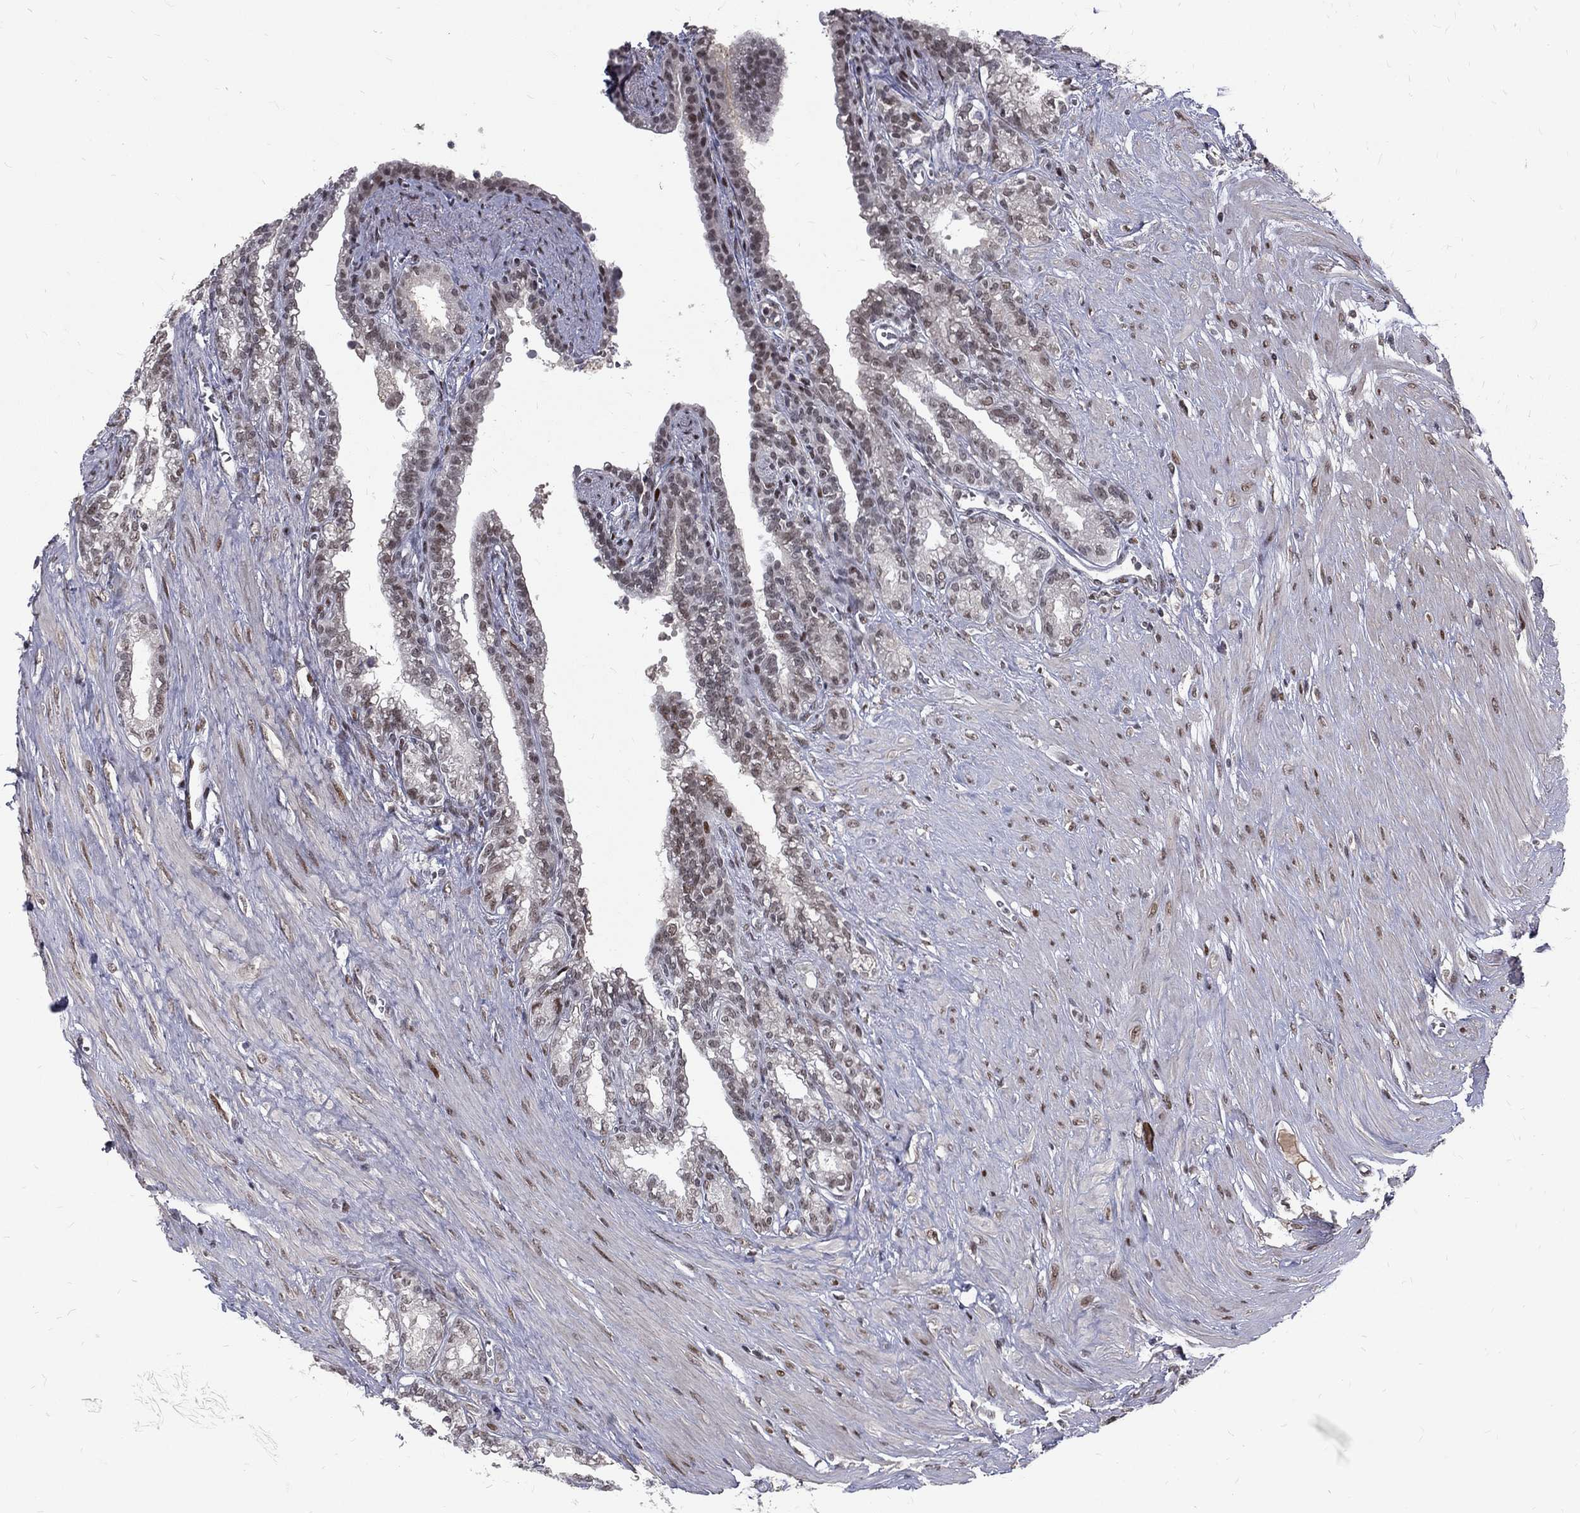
{"staining": {"intensity": "moderate", "quantity": "<25%", "location": "nuclear"}, "tissue": "seminal vesicle", "cell_type": "Glandular cells", "image_type": "normal", "snomed": [{"axis": "morphology", "description": "Normal tissue, NOS"}, {"axis": "morphology", "description": "Urothelial carcinoma, NOS"}, {"axis": "topography", "description": "Urinary bladder"}, {"axis": "topography", "description": "Seminal veicle"}], "caption": "Immunohistochemistry (IHC) (DAB) staining of normal human seminal vesicle demonstrates moderate nuclear protein staining in about <25% of glandular cells.", "gene": "TCEAL1", "patient": {"sex": "male", "age": 76}}